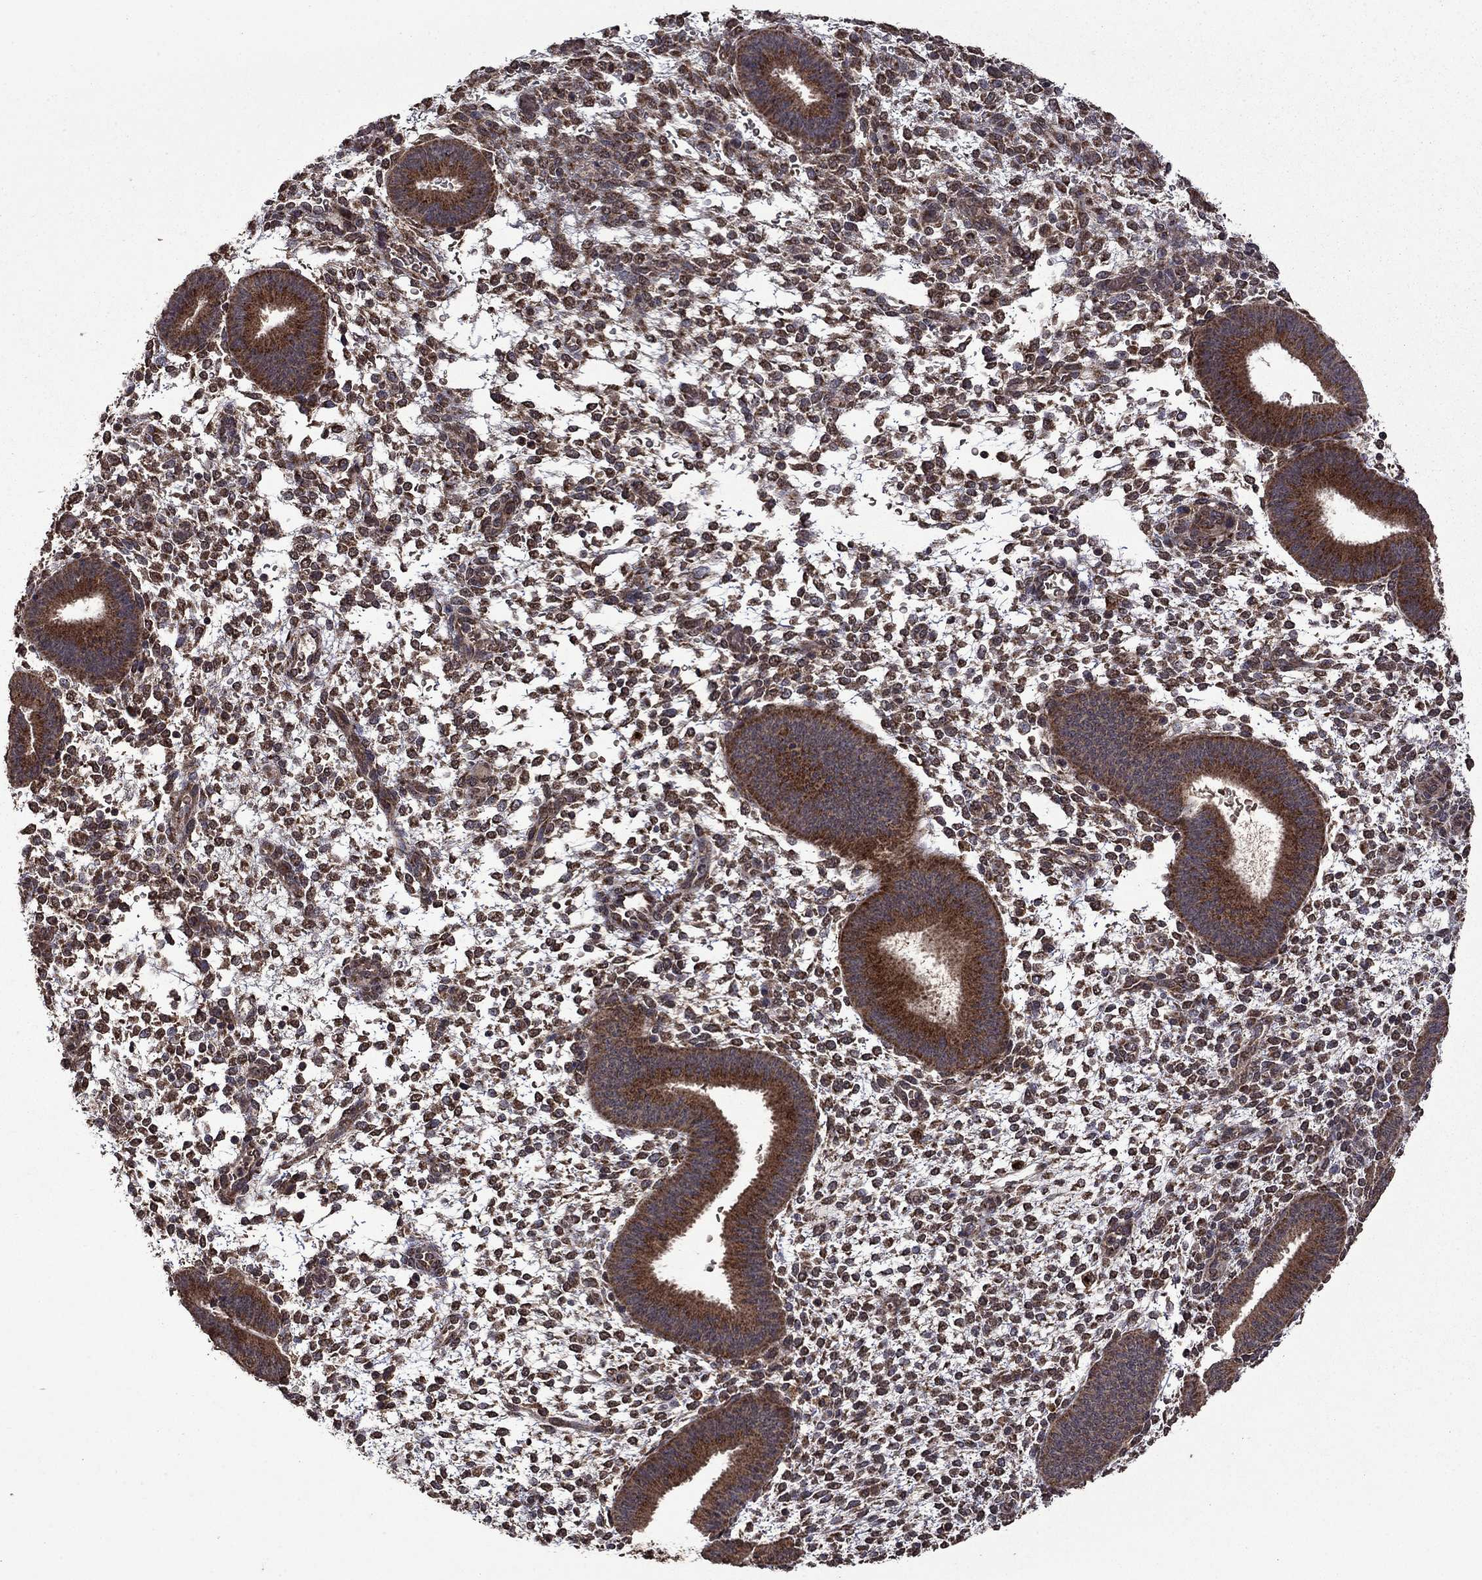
{"staining": {"intensity": "strong", "quantity": ">75%", "location": "cytoplasmic/membranous"}, "tissue": "endometrium", "cell_type": "Cells in endometrial stroma", "image_type": "normal", "snomed": [{"axis": "morphology", "description": "Normal tissue, NOS"}, {"axis": "topography", "description": "Endometrium"}], "caption": "Protein staining reveals strong cytoplasmic/membranous expression in approximately >75% of cells in endometrial stroma in unremarkable endometrium. The staining is performed using DAB brown chromogen to label protein expression. The nuclei are counter-stained blue using hematoxylin.", "gene": "ITM2B", "patient": {"sex": "female", "age": 39}}